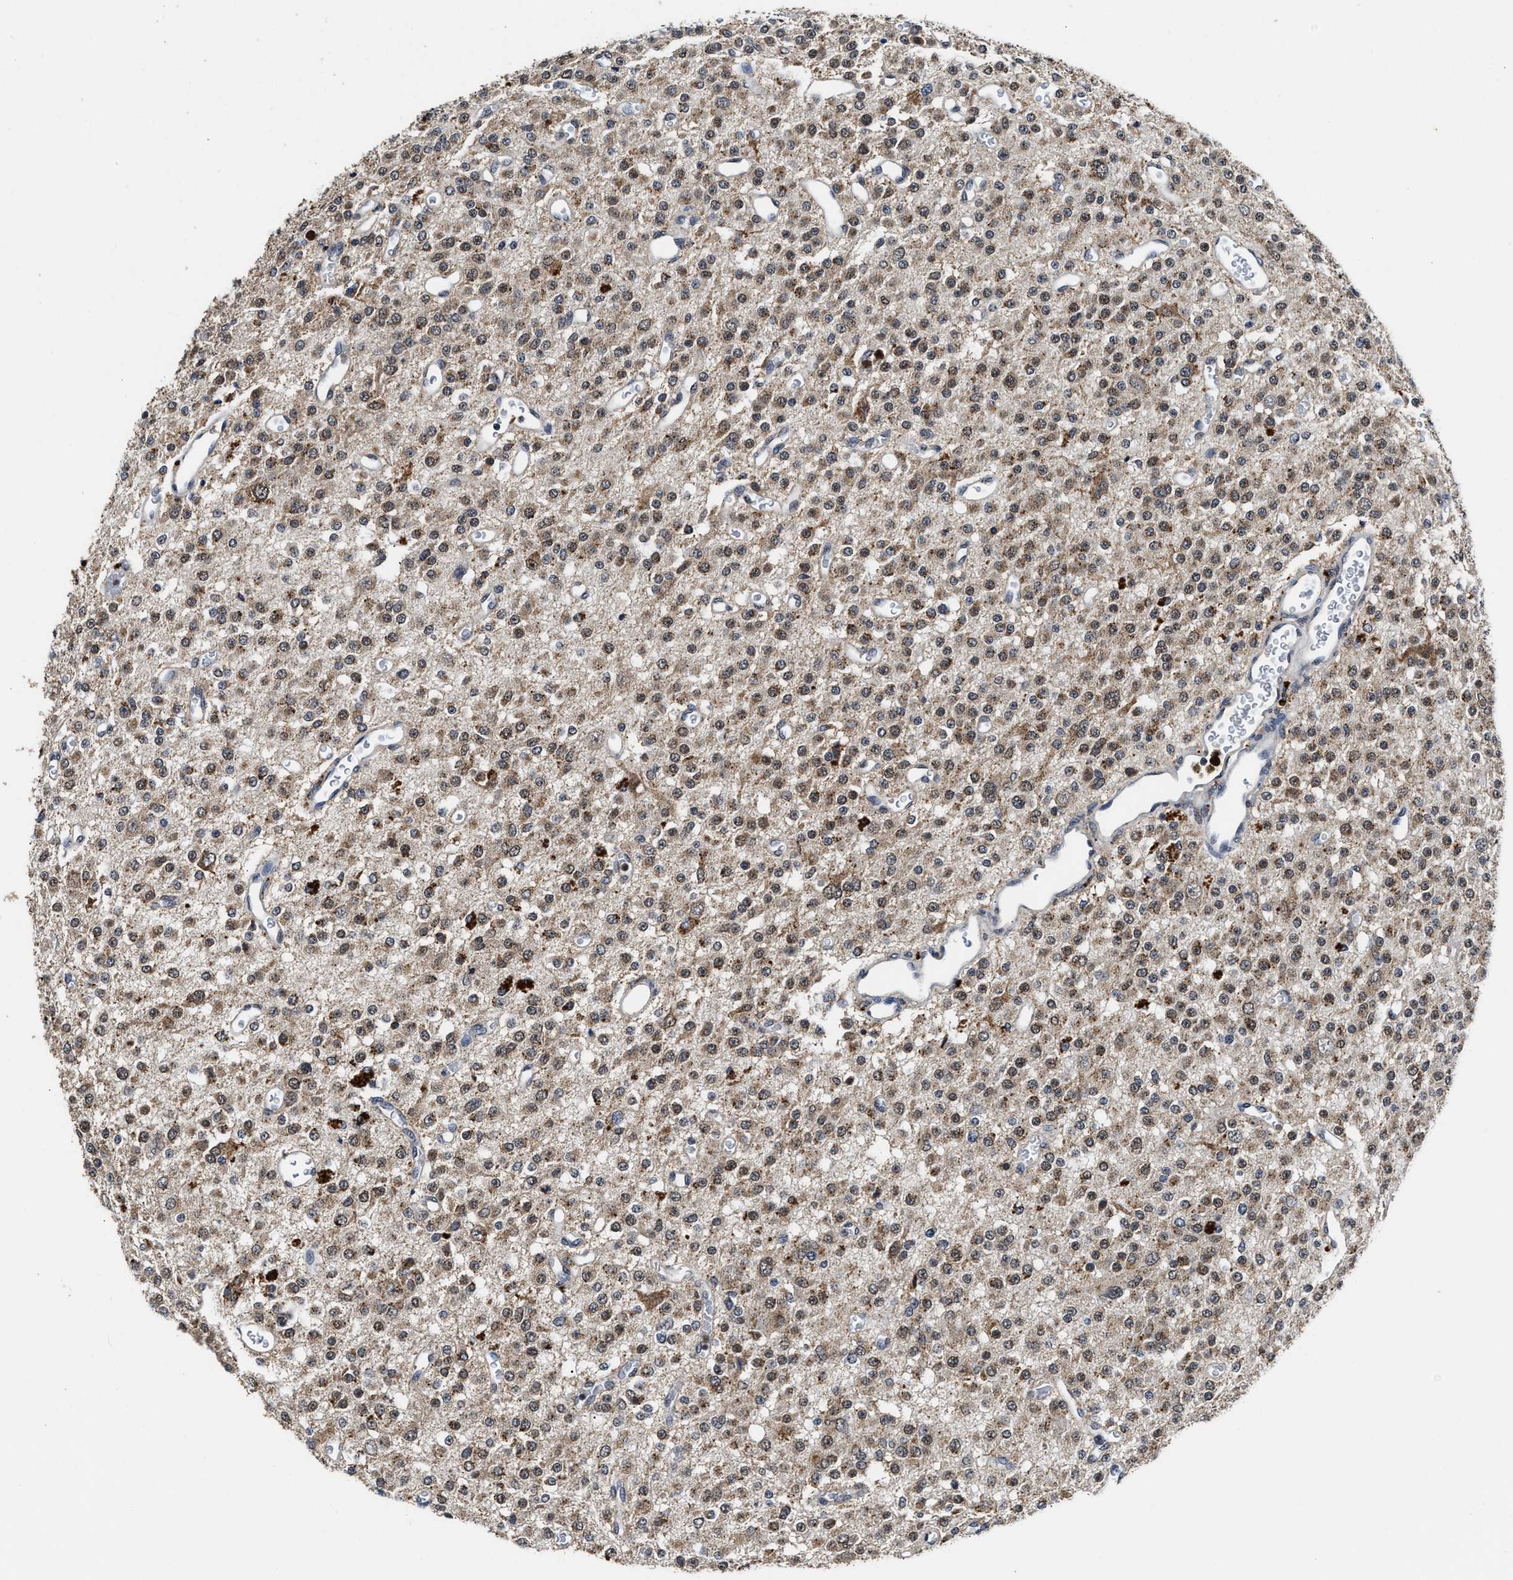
{"staining": {"intensity": "weak", "quantity": "25%-75%", "location": "cytoplasmic/membranous"}, "tissue": "glioma", "cell_type": "Tumor cells", "image_type": "cancer", "snomed": [{"axis": "morphology", "description": "Glioma, malignant, Low grade"}, {"axis": "topography", "description": "Brain"}], "caption": "Tumor cells show low levels of weak cytoplasmic/membranous positivity in approximately 25%-75% of cells in human glioma.", "gene": "ACOX1", "patient": {"sex": "male", "age": 38}}